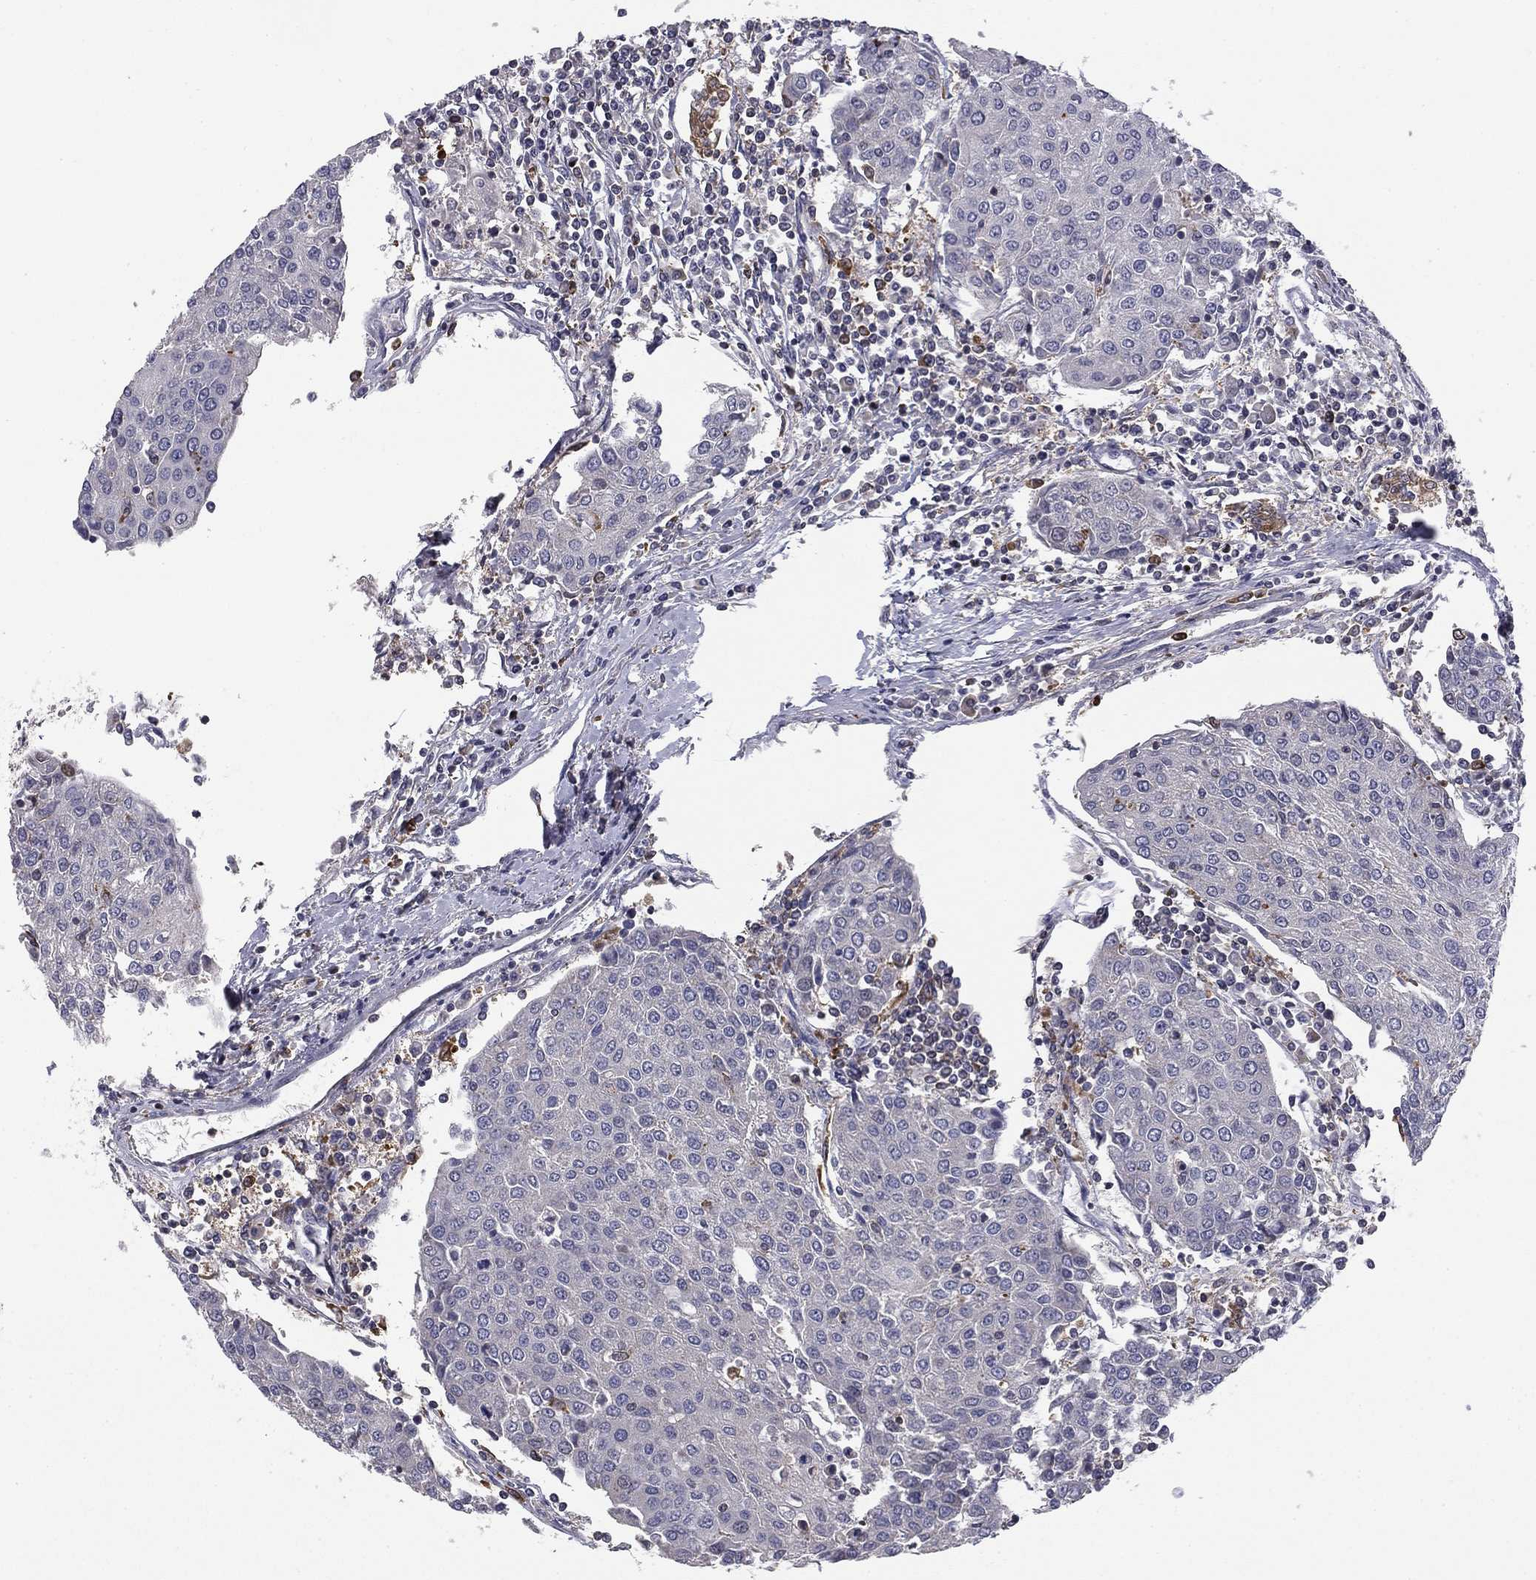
{"staining": {"intensity": "negative", "quantity": "none", "location": "none"}, "tissue": "urothelial cancer", "cell_type": "Tumor cells", "image_type": "cancer", "snomed": [{"axis": "morphology", "description": "Urothelial carcinoma, High grade"}, {"axis": "topography", "description": "Urinary bladder"}], "caption": "Immunohistochemical staining of urothelial cancer reveals no significant staining in tumor cells.", "gene": "PLCB2", "patient": {"sex": "female", "age": 85}}